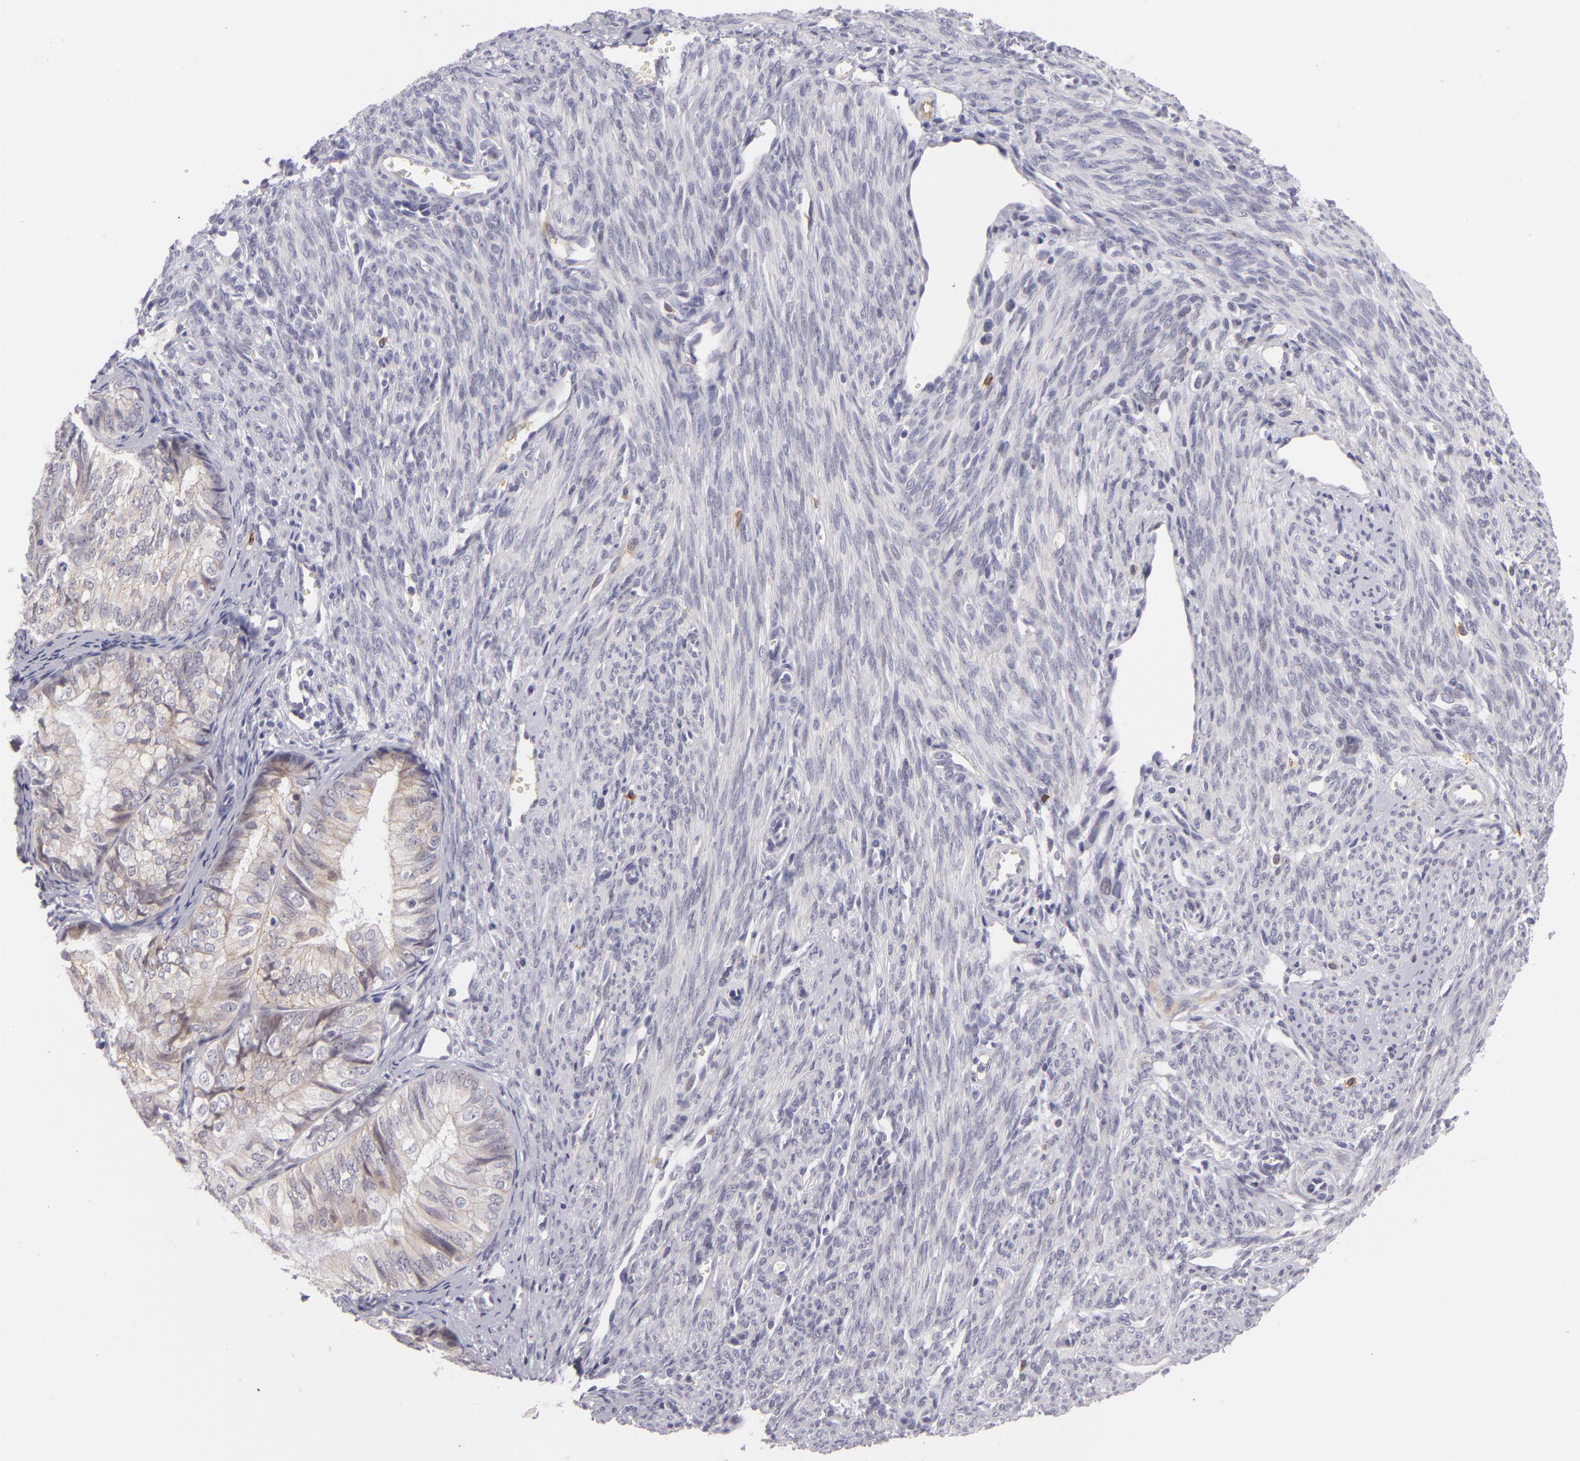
{"staining": {"intensity": "weak", "quantity": "25%-75%", "location": "cytoplasmic/membranous"}, "tissue": "endometrial cancer", "cell_type": "Tumor cells", "image_type": "cancer", "snomed": [{"axis": "morphology", "description": "Adenocarcinoma, NOS"}, {"axis": "topography", "description": "Endometrium"}], "caption": "Immunohistochemical staining of human endometrial cancer (adenocarcinoma) reveals weak cytoplasmic/membranous protein expression in approximately 25%-75% of tumor cells. (DAB = brown stain, brightfield microscopy at high magnification).", "gene": "CTNNB1", "patient": {"sex": "female", "age": 66}}